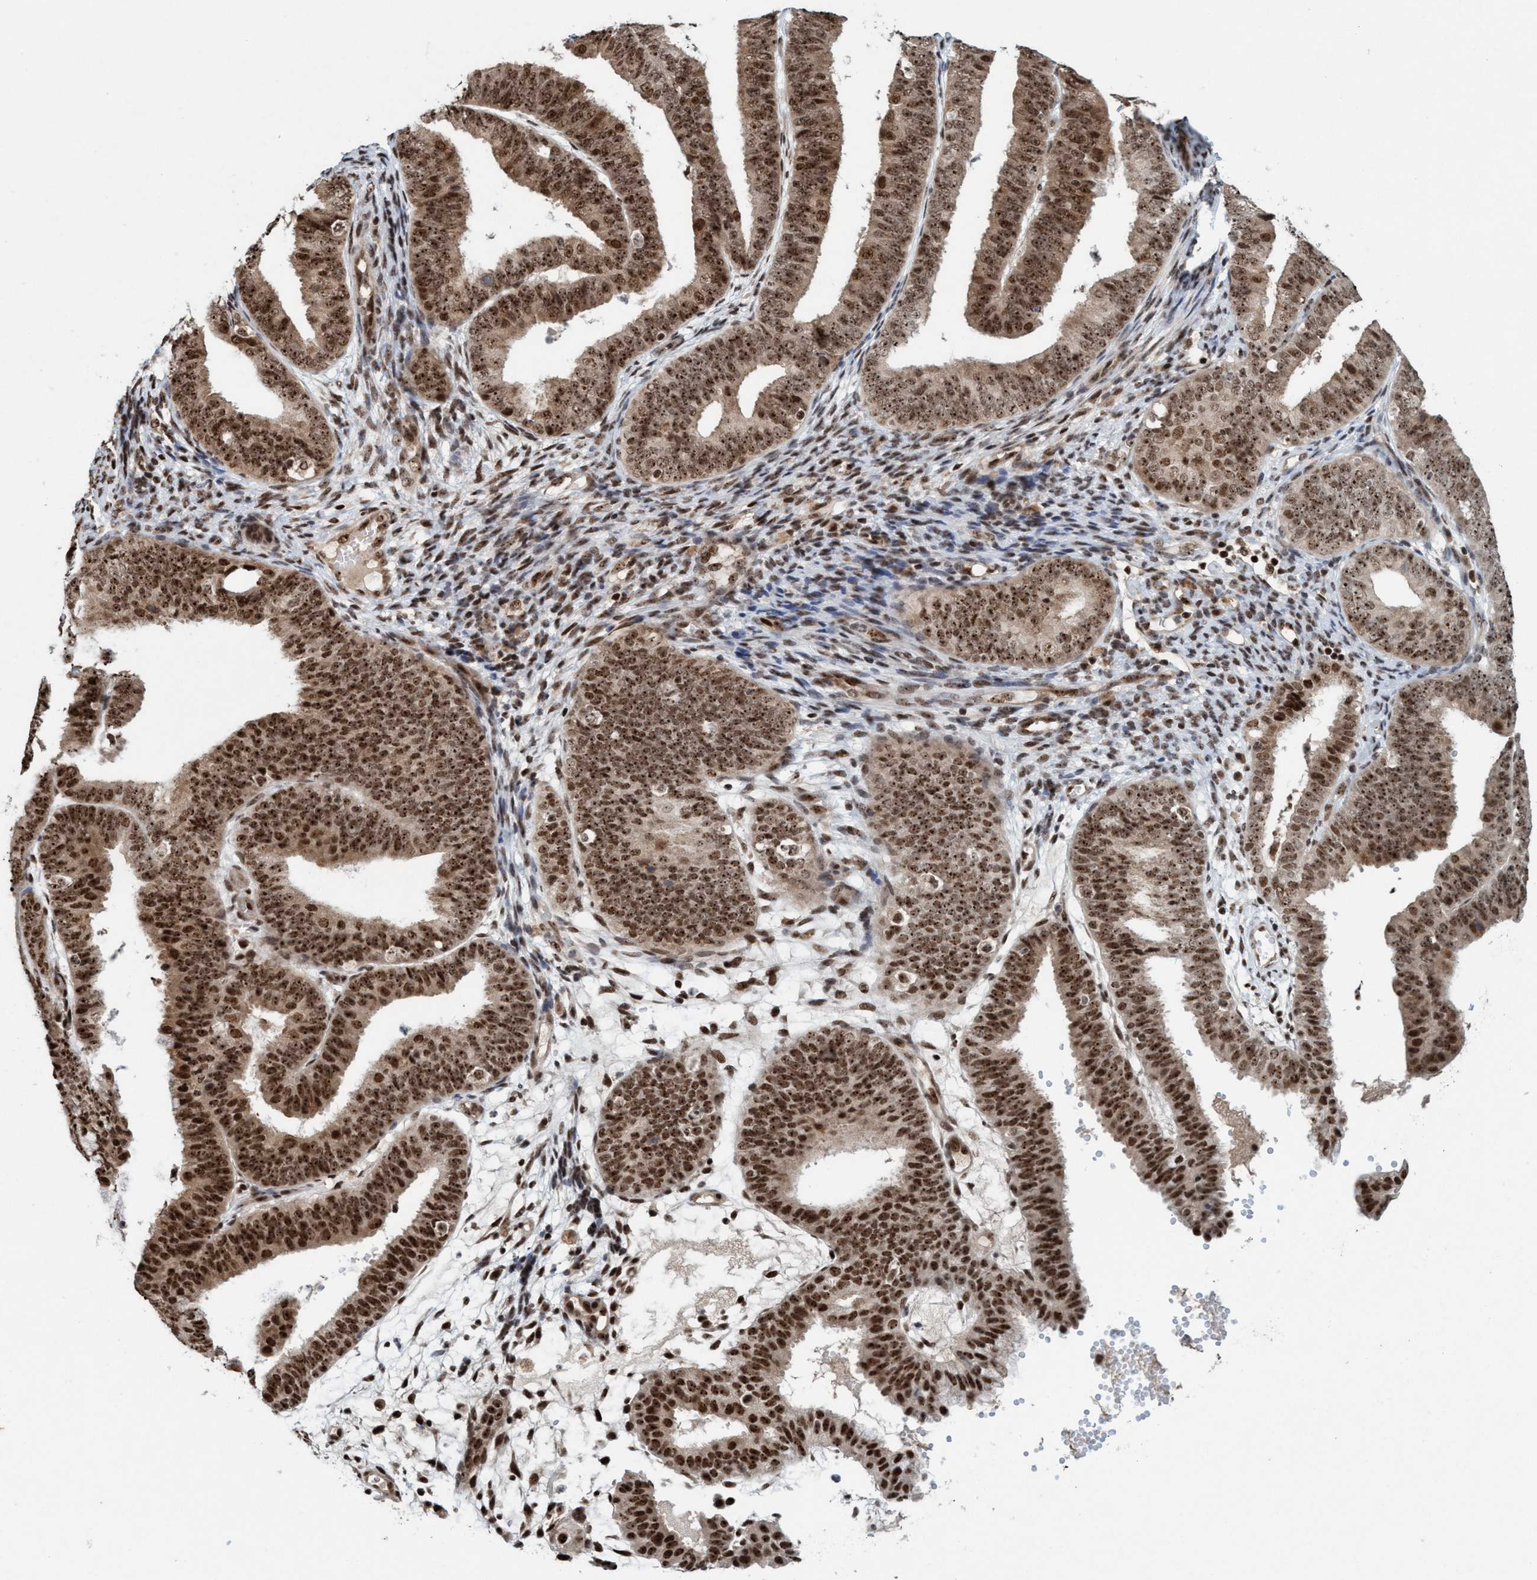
{"staining": {"intensity": "strong", "quantity": ">75%", "location": "nuclear"}, "tissue": "endometrial cancer", "cell_type": "Tumor cells", "image_type": "cancer", "snomed": [{"axis": "morphology", "description": "Adenocarcinoma, NOS"}, {"axis": "topography", "description": "Endometrium"}], "caption": "Protein expression analysis of endometrial adenocarcinoma reveals strong nuclear positivity in approximately >75% of tumor cells.", "gene": "SMCR8", "patient": {"sex": "female", "age": 63}}